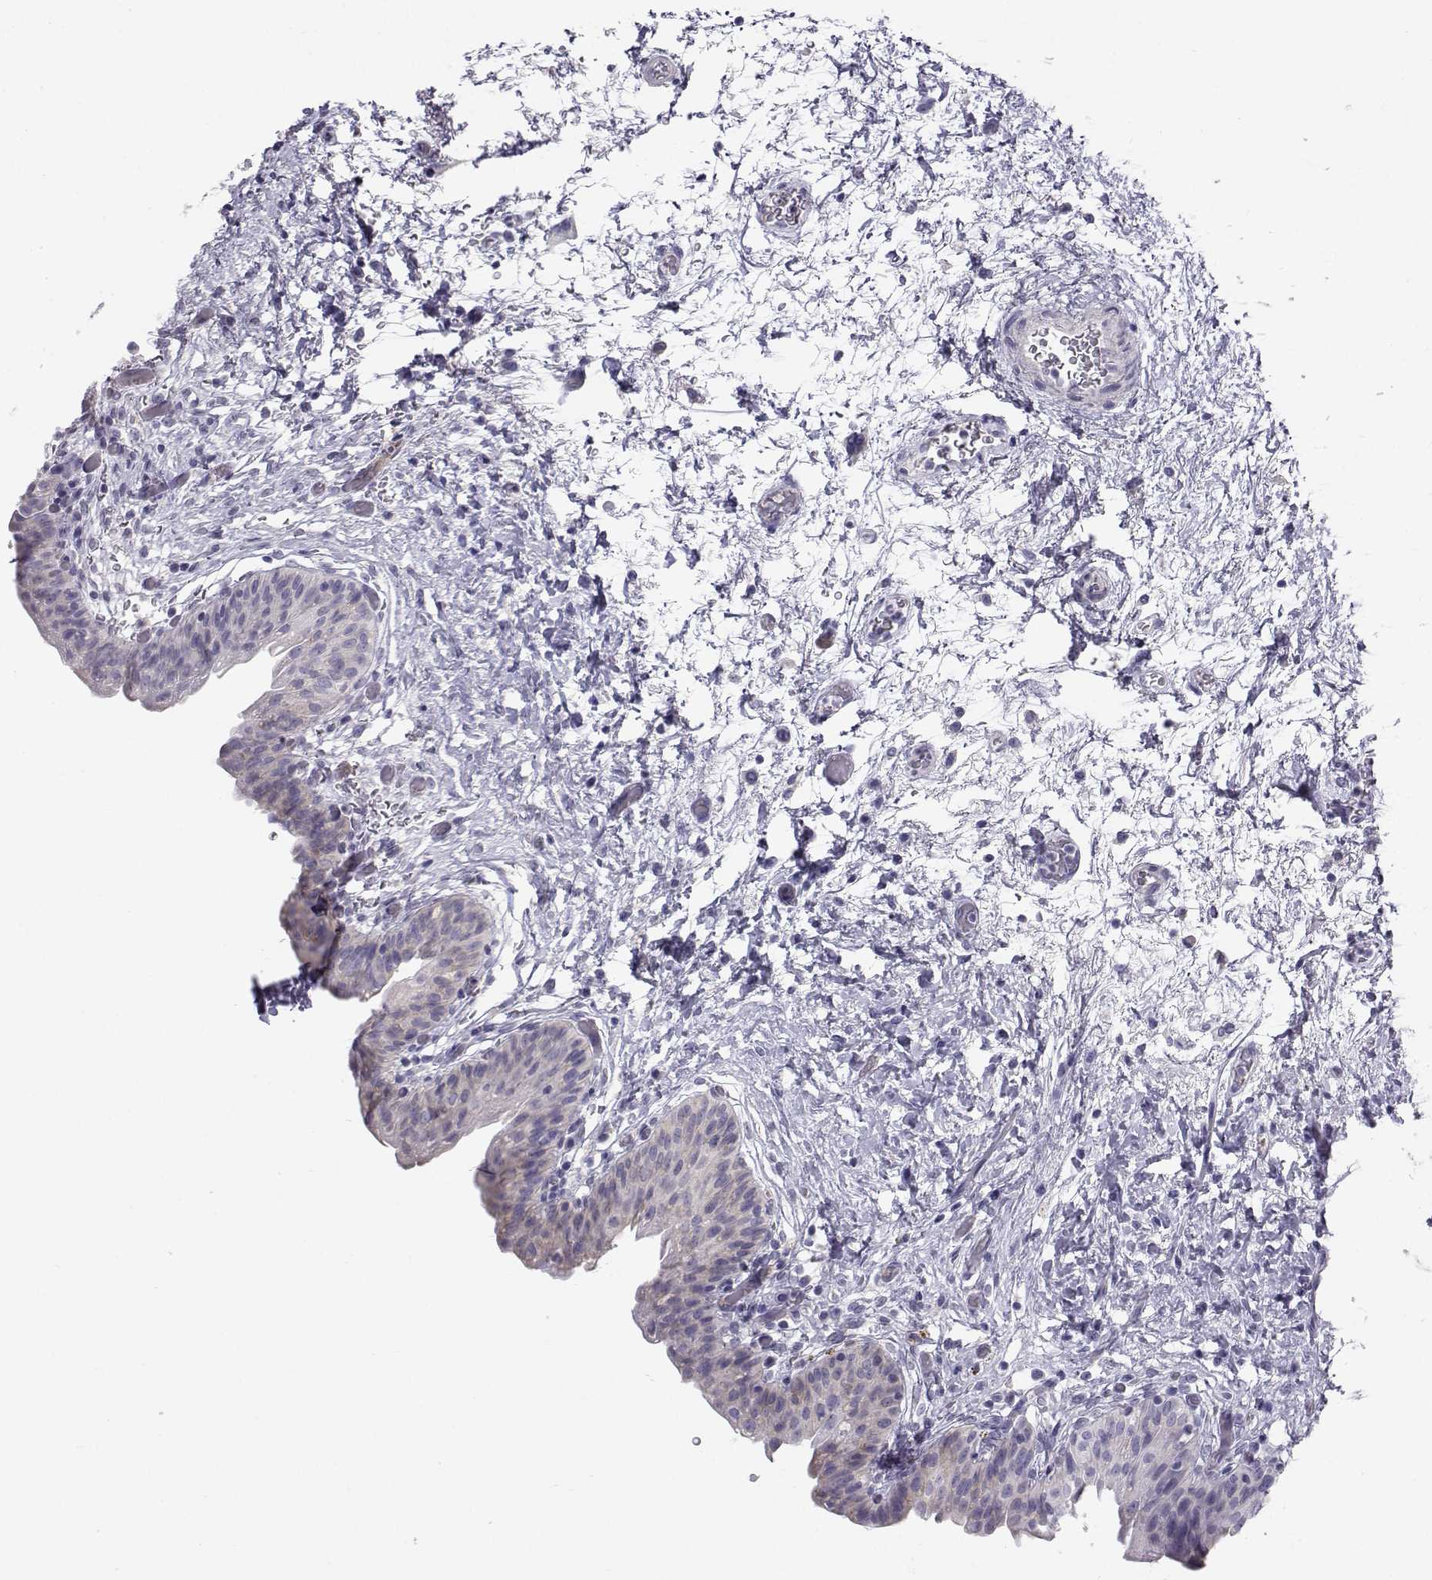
{"staining": {"intensity": "negative", "quantity": "none", "location": "none"}, "tissue": "urinary bladder", "cell_type": "Urothelial cells", "image_type": "normal", "snomed": [{"axis": "morphology", "description": "Normal tissue, NOS"}, {"axis": "topography", "description": "Urinary bladder"}], "caption": "IHC of unremarkable urinary bladder displays no positivity in urothelial cells.", "gene": "KCNMB4", "patient": {"sex": "male", "age": 69}}